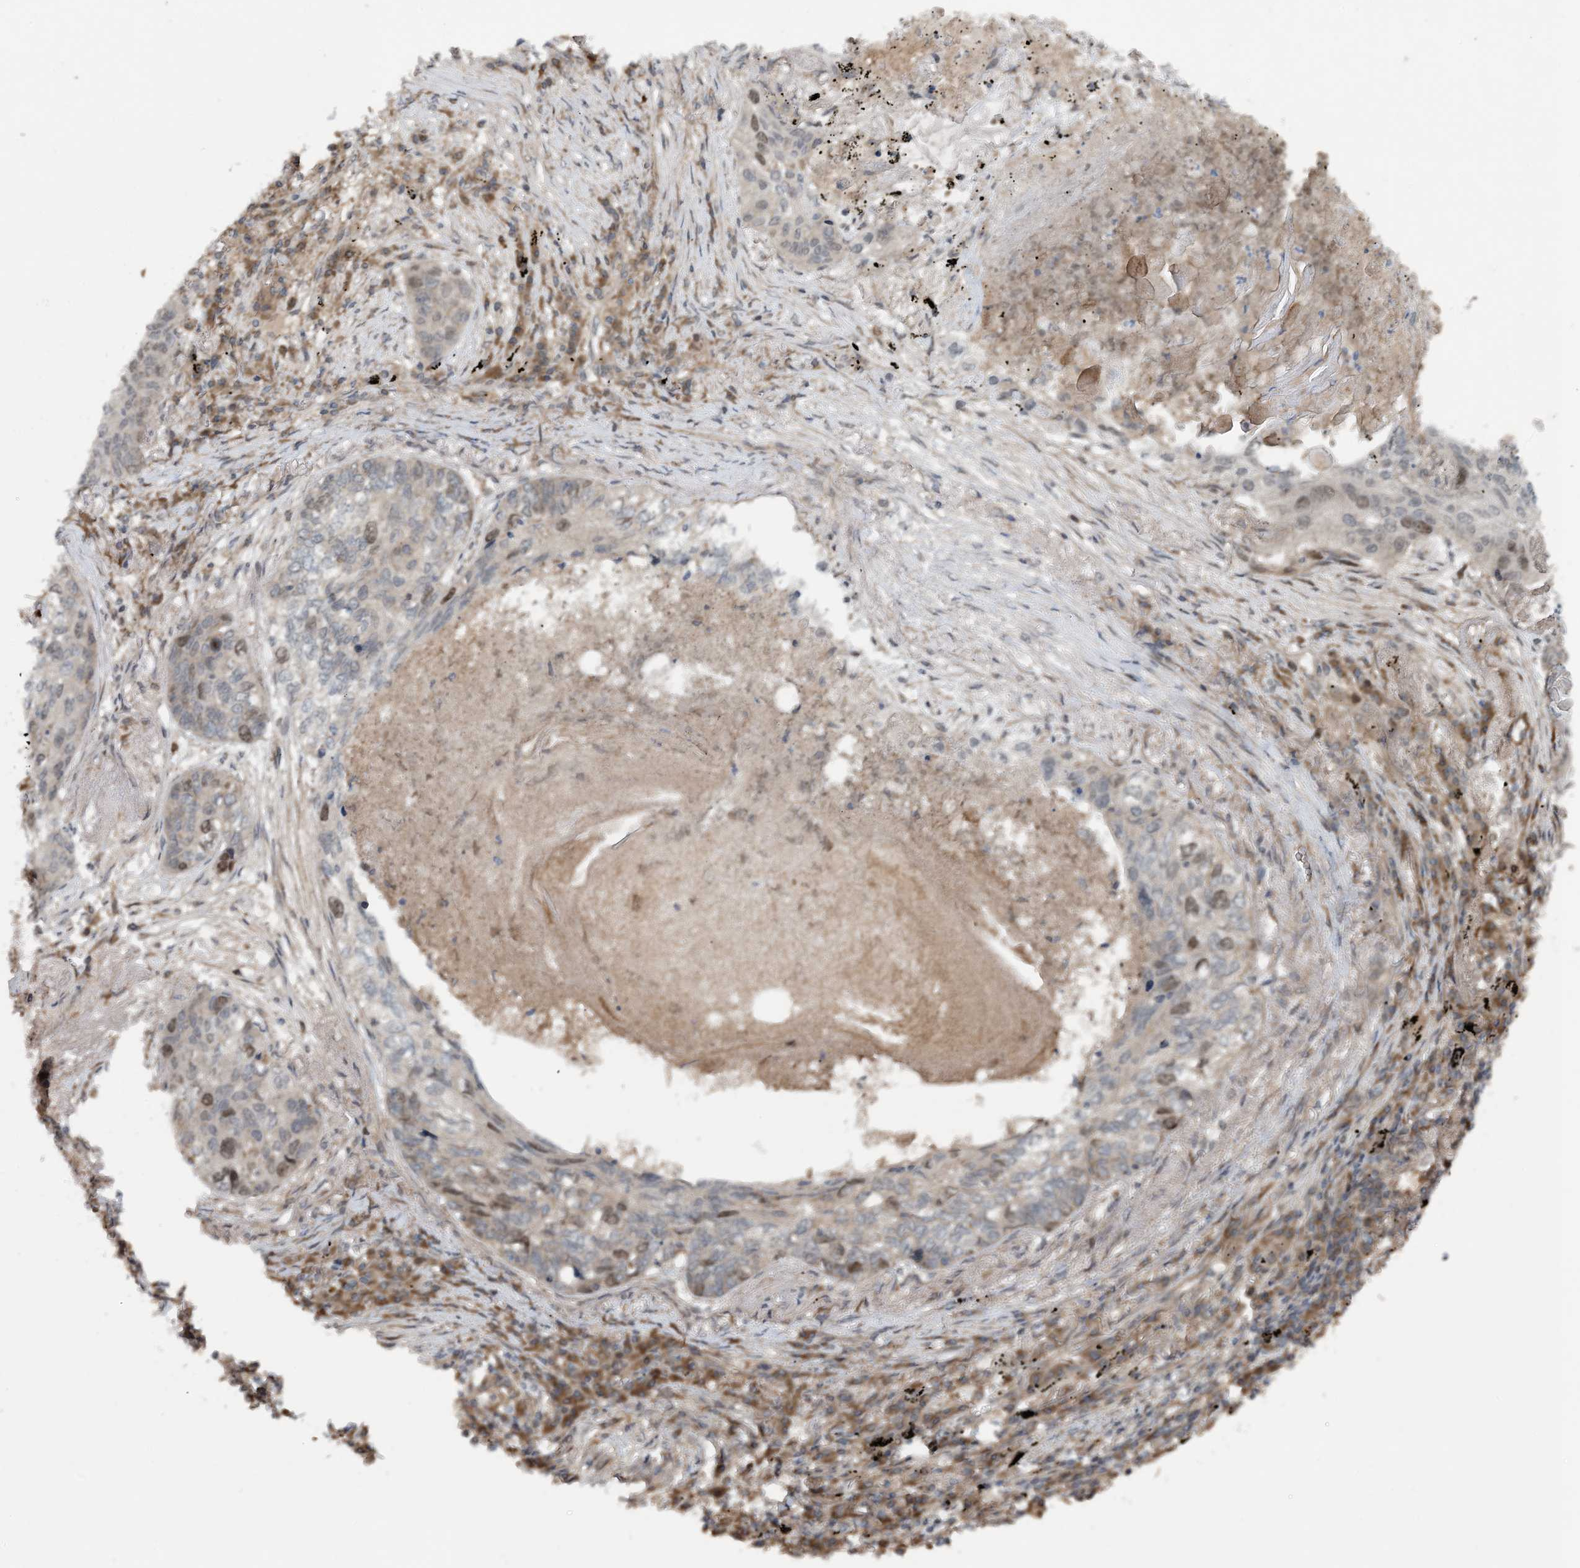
{"staining": {"intensity": "moderate", "quantity": "<25%", "location": "nuclear"}, "tissue": "lung cancer", "cell_type": "Tumor cells", "image_type": "cancer", "snomed": [{"axis": "morphology", "description": "Squamous cell carcinoma, NOS"}, {"axis": "topography", "description": "Lung"}], "caption": "Squamous cell carcinoma (lung) tissue reveals moderate nuclear staining in about <25% of tumor cells, visualized by immunohistochemistry.", "gene": "HEMK1", "patient": {"sex": "female", "age": 63}}